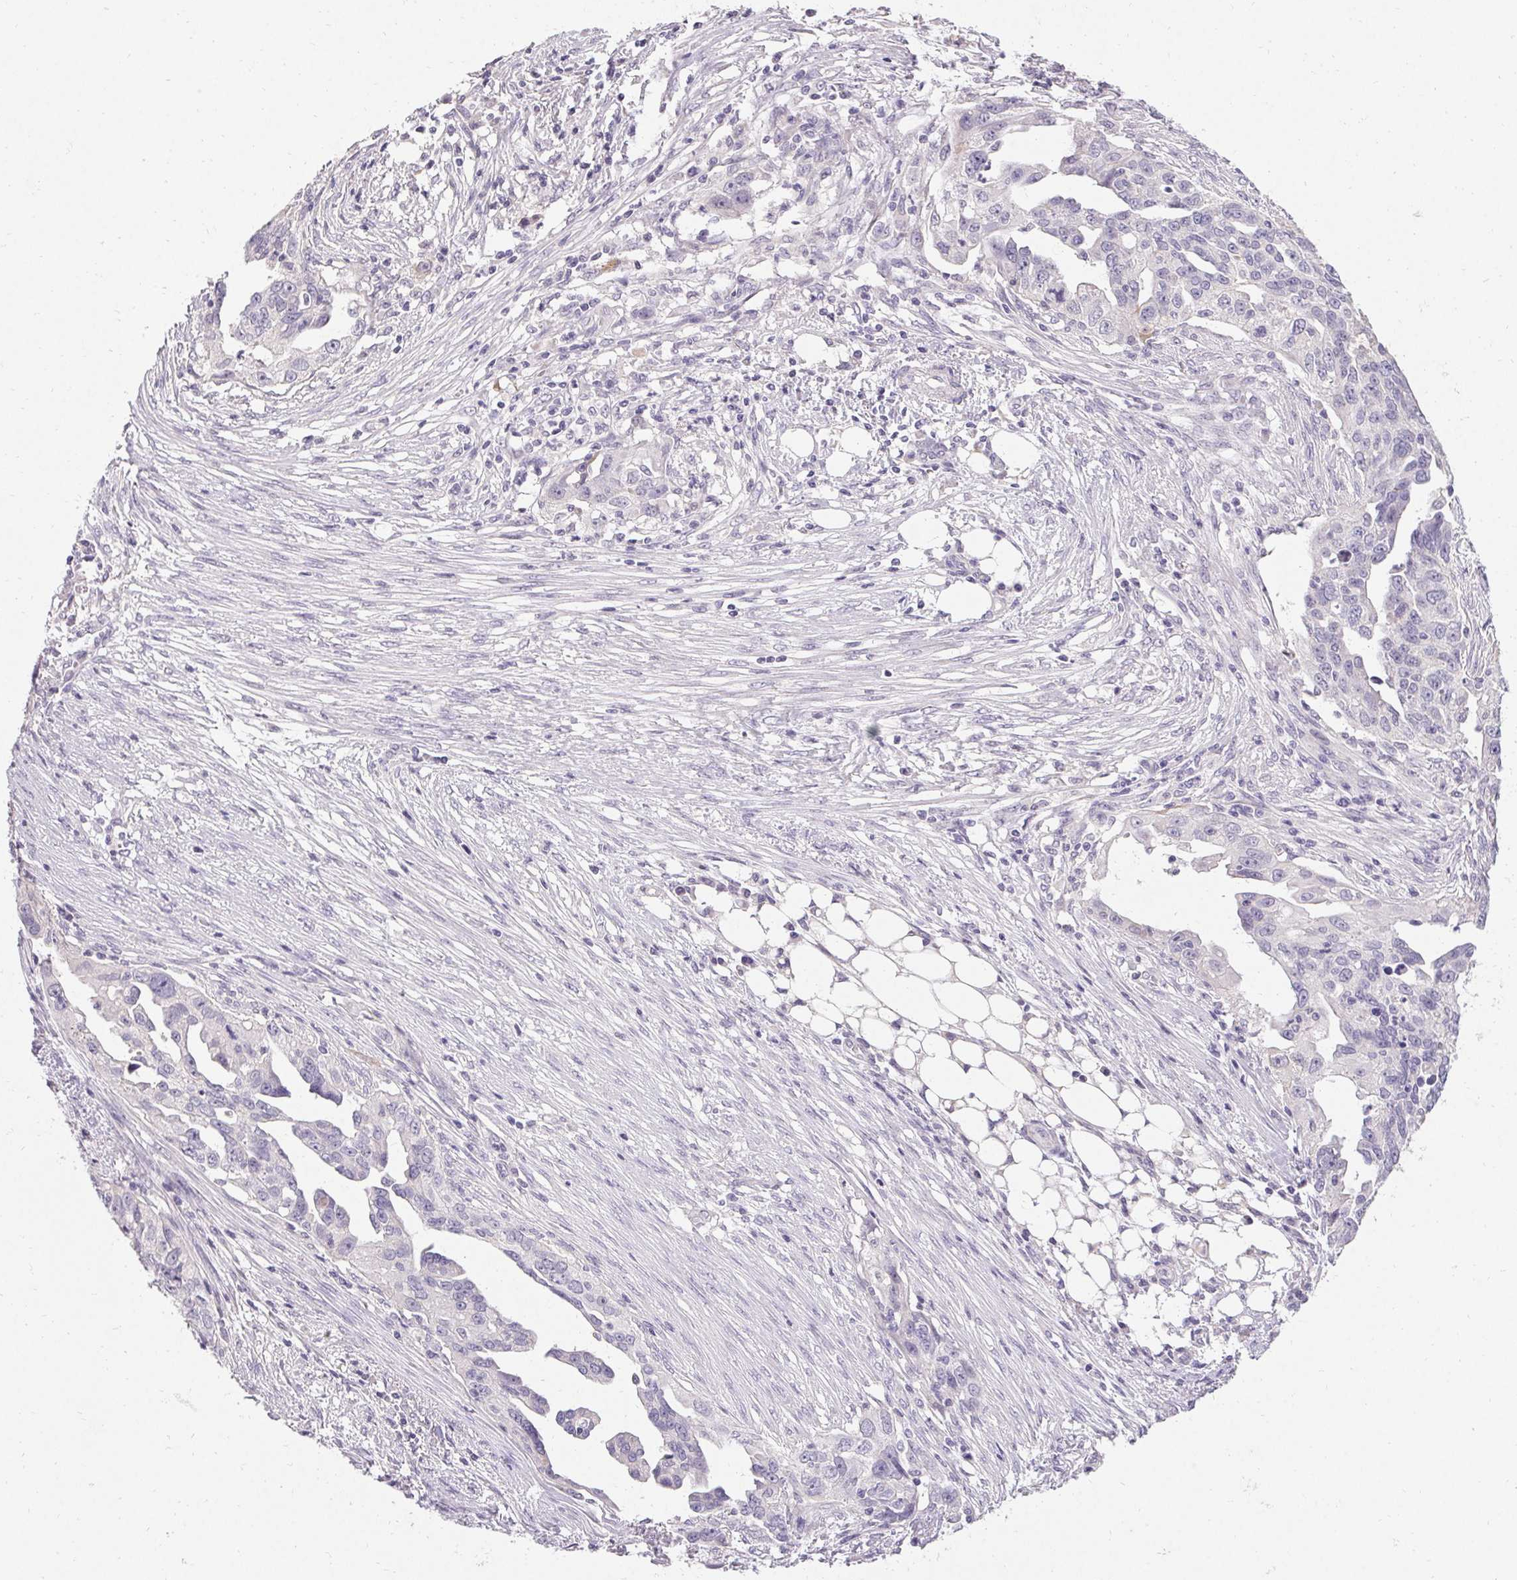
{"staining": {"intensity": "negative", "quantity": "none", "location": "none"}, "tissue": "ovarian cancer", "cell_type": "Tumor cells", "image_type": "cancer", "snomed": [{"axis": "morphology", "description": "Carcinoma, endometroid"}, {"axis": "morphology", "description": "Cystadenocarcinoma, serous, NOS"}, {"axis": "topography", "description": "Ovary"}], "caption": "Immunohistochemistry photomicrograph of human ovarian cancer (serous cystadenocarcinoma) stained for a protein (brown), which shows no expression in tumor cells.", "gene": "HSD17B3", "patient": {"sex": "female", "age": 45}}